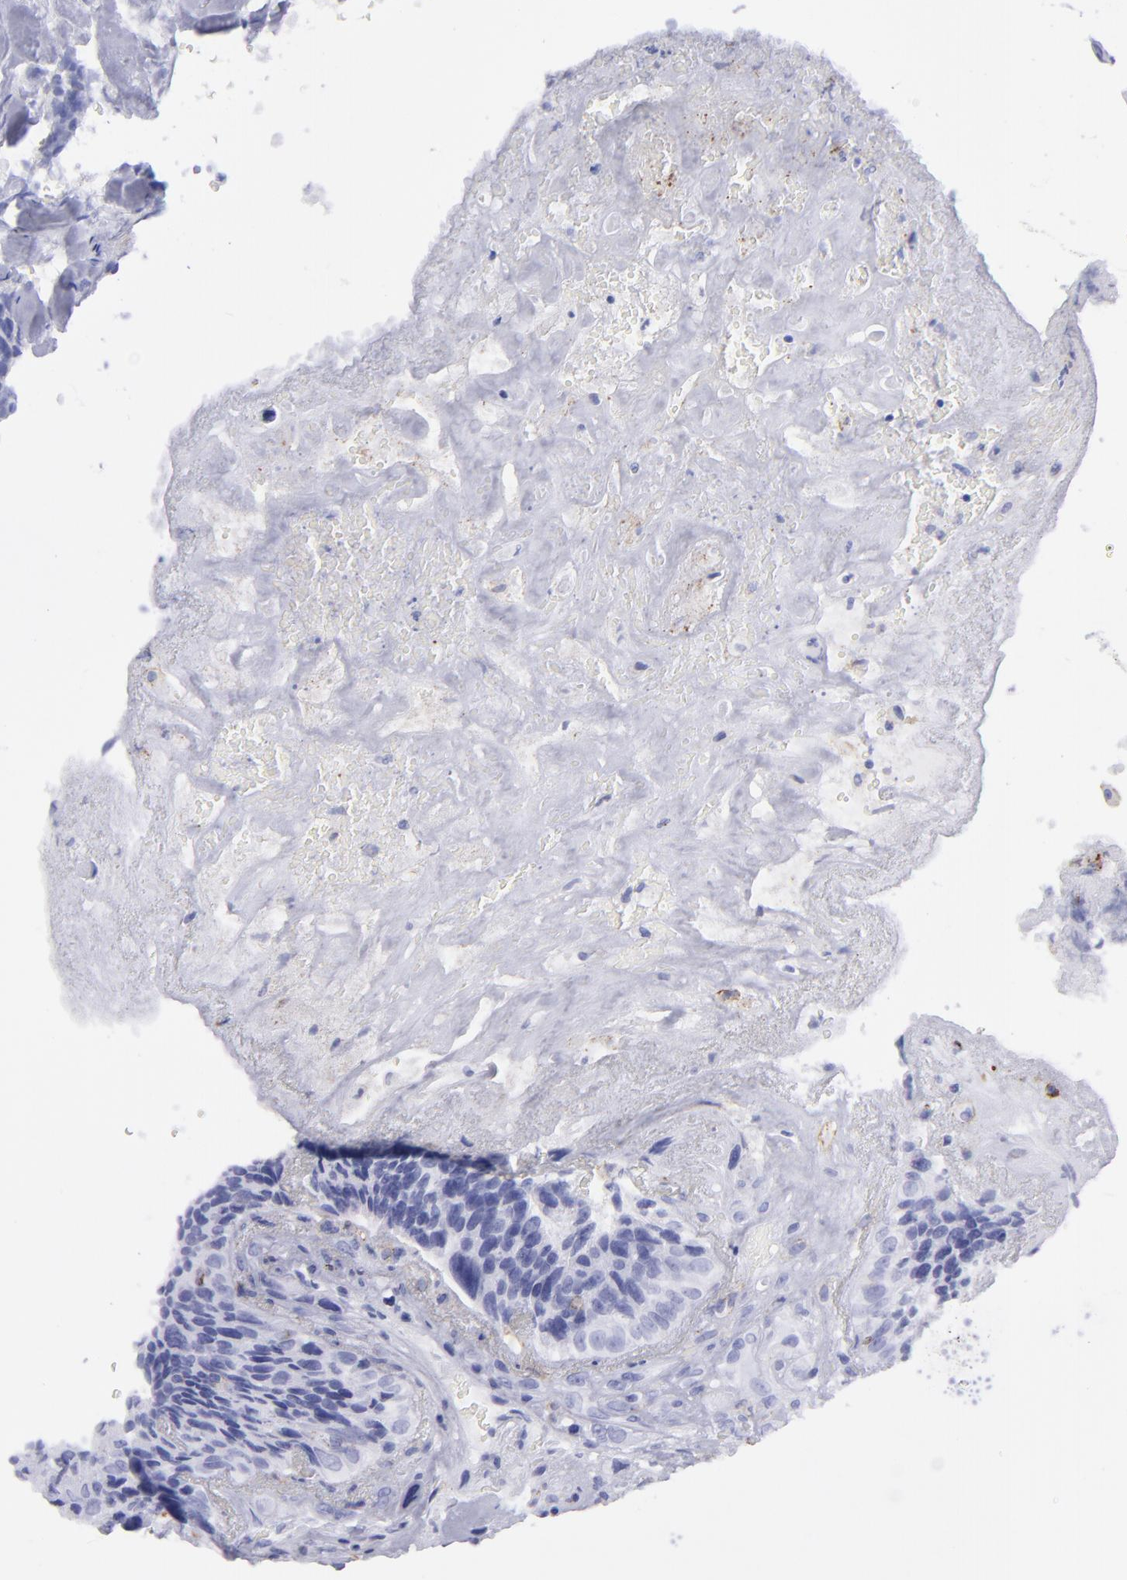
{"staining": {"intensity": "negative", "quantity": "none", "location": "none"}, "tissue": "breast cancer", "cell_type": "Tumor cells", "image_type": "cancer", "snomed": [{"axis": "morphology", "description": "Neoplasm, malignant, NOS"}, {"axis": "topography", "description": "Breast"}], "caption": "Breast neoplasm (malignant) was stained to show a protein in brown. There is no significant expression in tumor cells.", "gene": "SELPLG", "patient": {"sex": "female", "age": 50}}